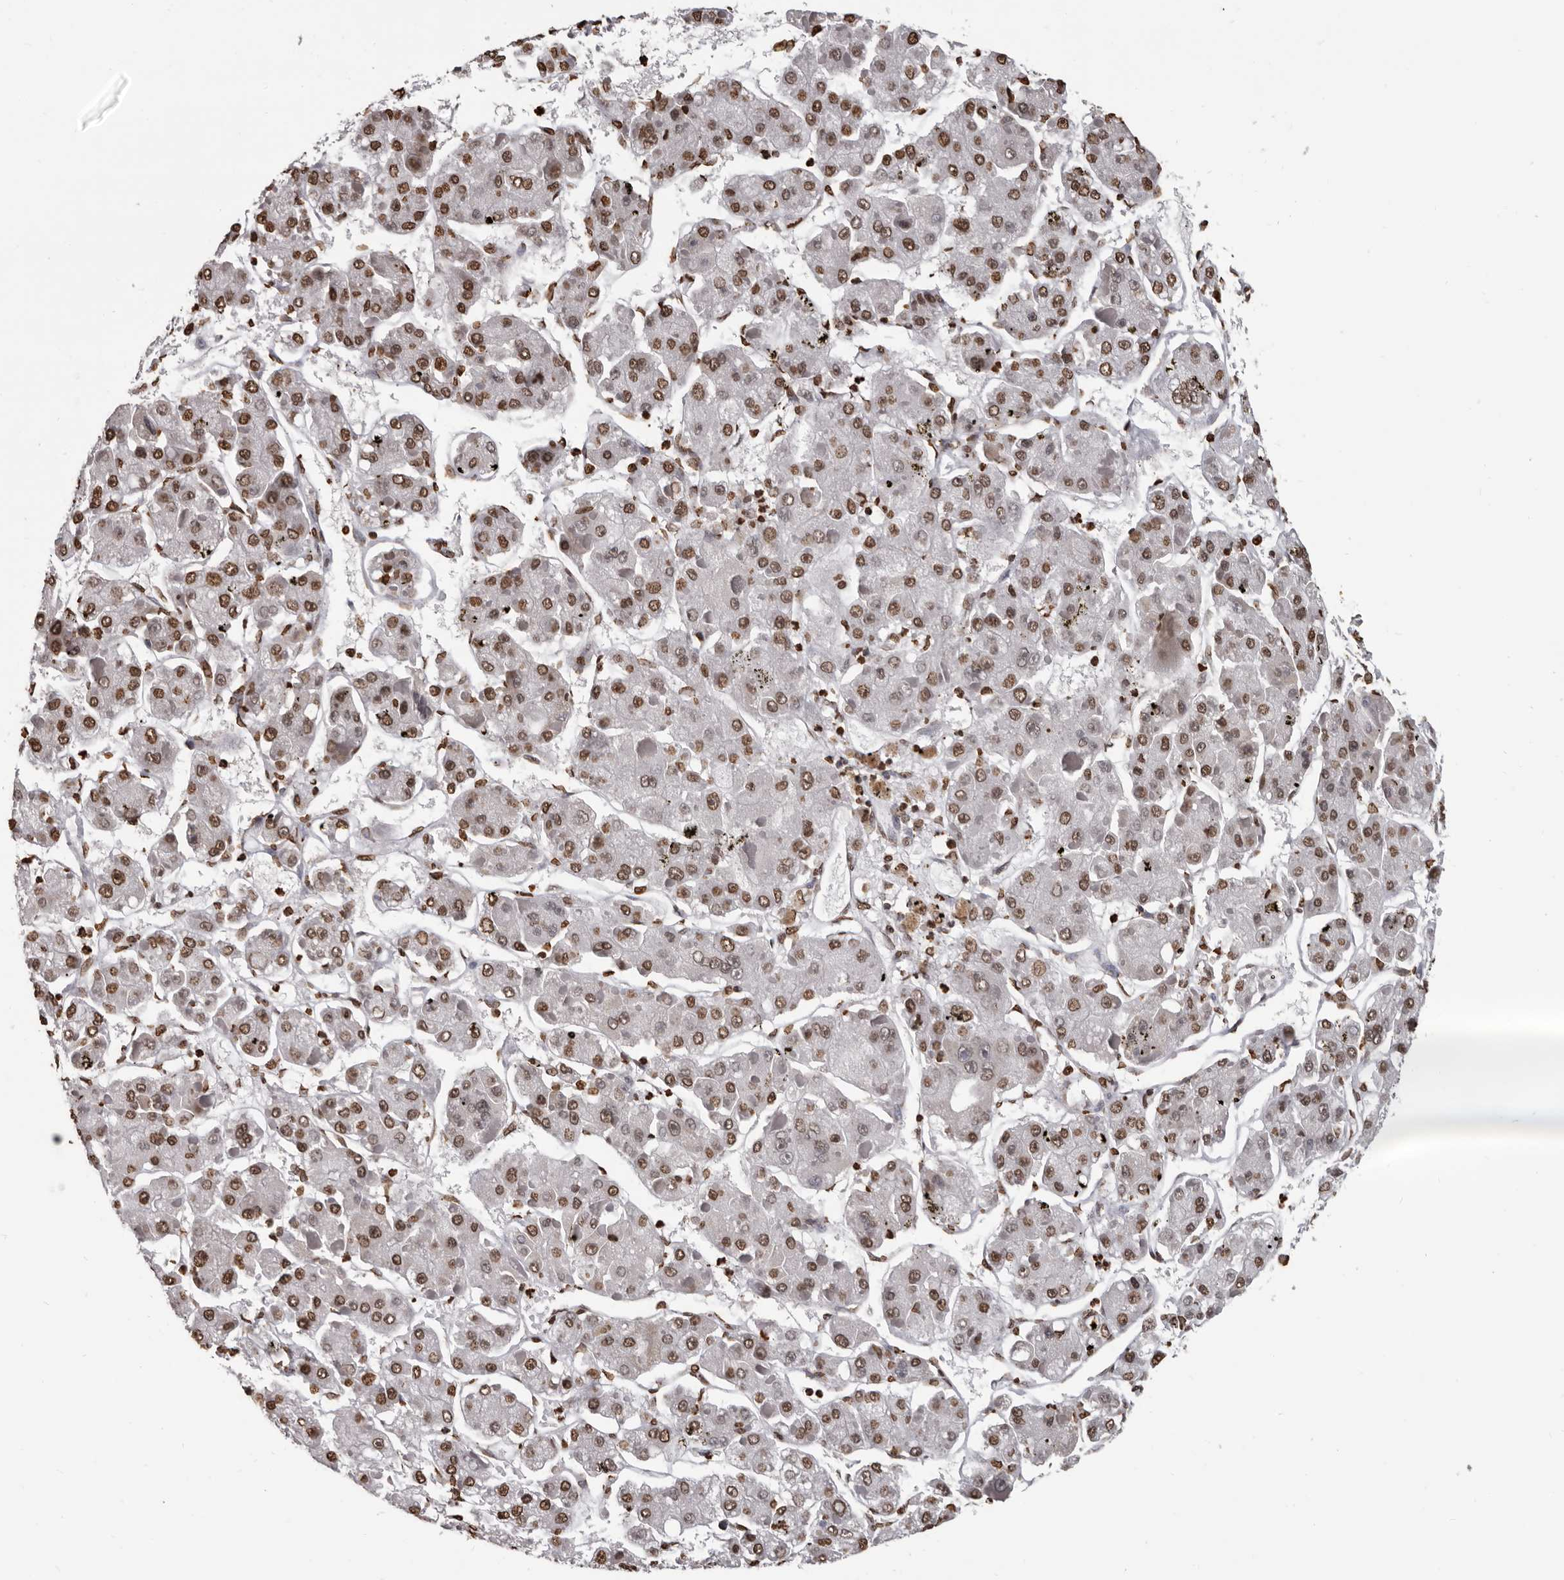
{"staining": {"intensity": "strong", "quantity": ">75%", "location": "nuclear"}, "tissue": "liver cancer", "cell_type": "Tumor cells", "image_type": "cancer", "snomed": [{"axis": "morphology", "description": "Carcinoma, Hepatocellular, NOS"}, {"axis": "topography", "description": "Liver"}], "caption": "Immunohistochemistry (IHC) (DAB) staining of human liver cancer reveals strong nuclear protein staining in about >75% of tumor cells. The protein of interest is shown in brown color, while the nuclei are stained blue.", "gene": "AHR", "patient": {"sex": "female", "age": 73}}